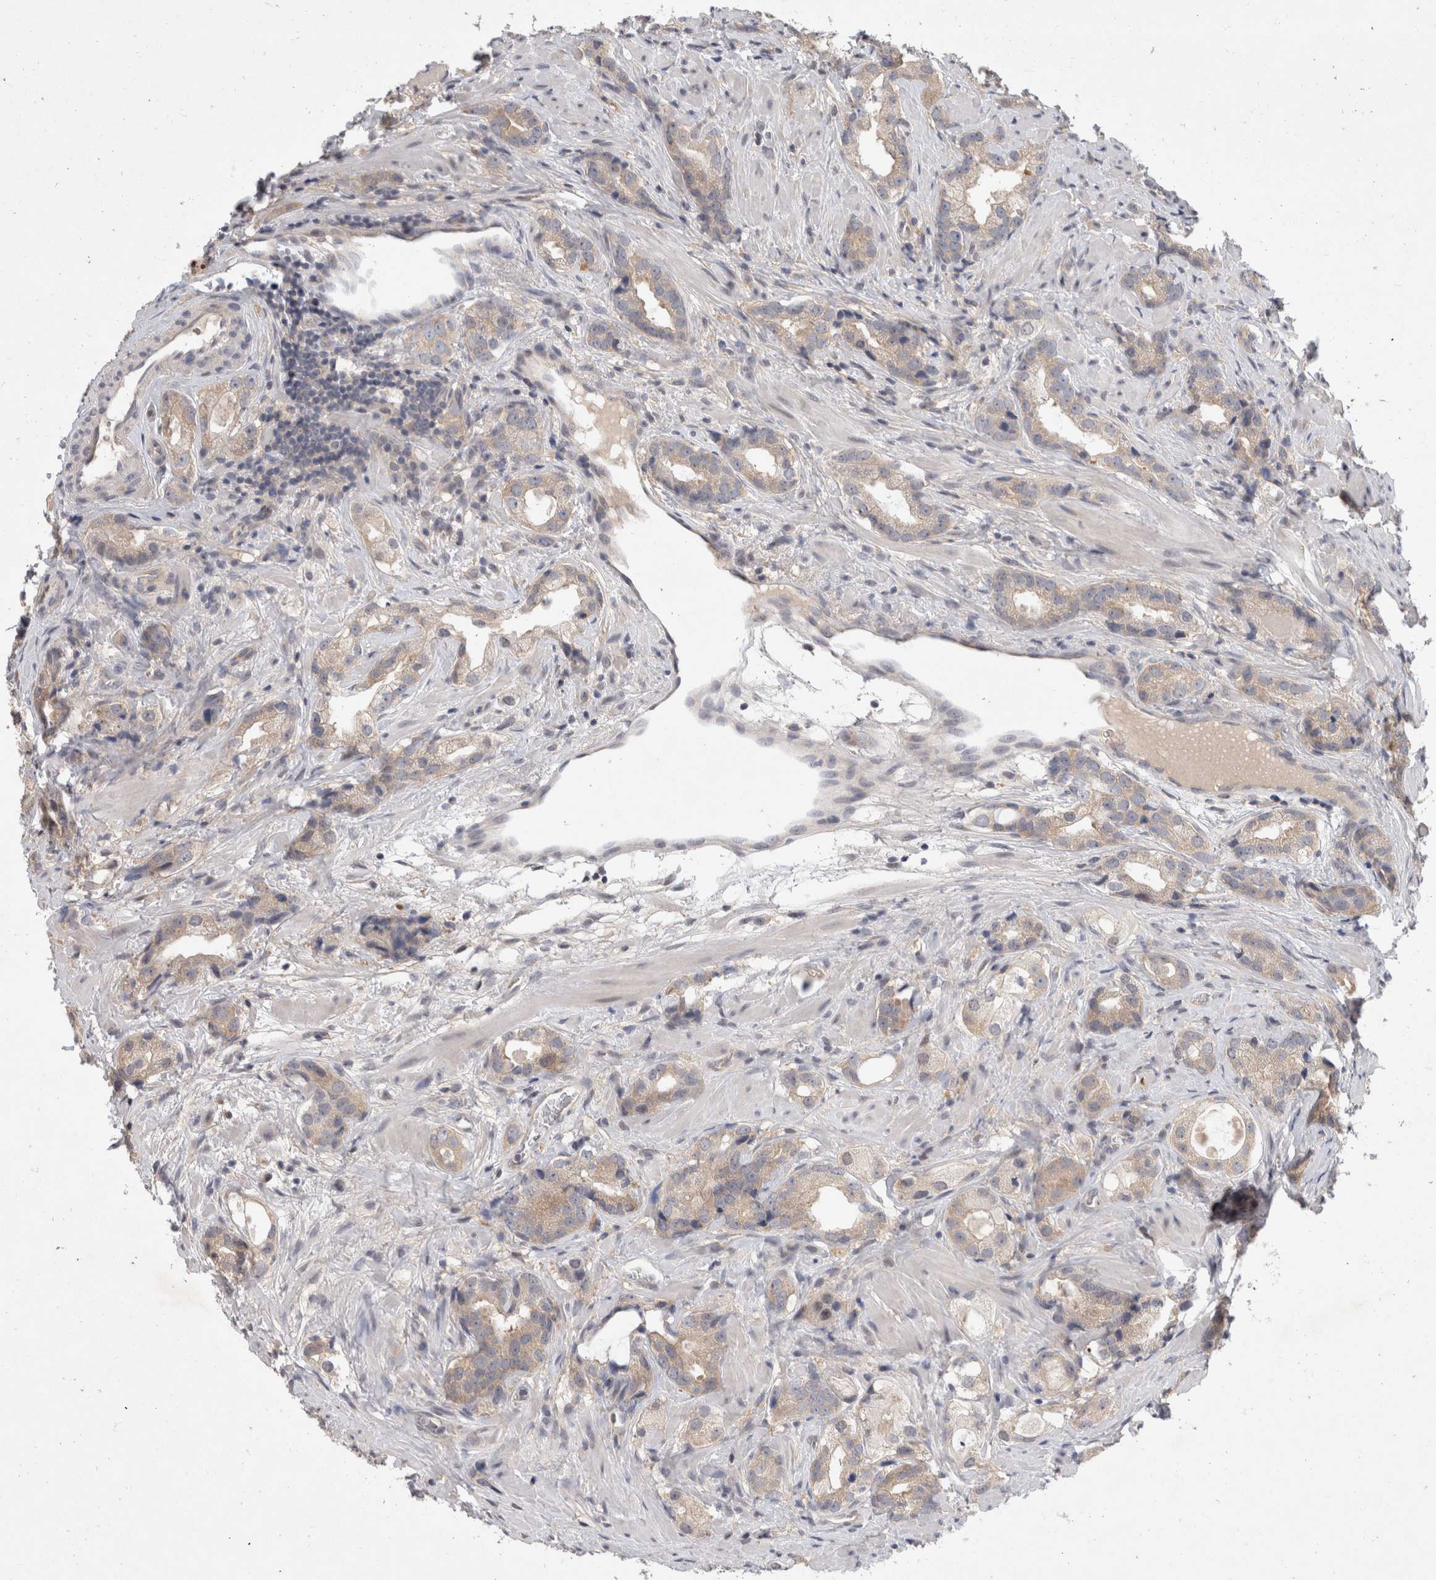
{"staining": {"intensity": "weak", "quantity": ">75%", "location": "cytoplasmic/membranous"}, "tissue": "prostate cancer", "cell_type": "Tumor cells", "image_type": "cancer", "snomed": [{"axis": "morphology", "description": "Adenocarcinoma, High grade"}, {"axis": "topography", "description": "Prostate"}], "caption": "Immunohistochemistry (IHC) of prostate high-grade adenocarcinoma reveals low levels of weak cytoplasmic/membranous positivity in about >75% of tumor cells. The staining was performed using DAB, with brown indicating positive protein expression. Nuclei are stained blue with hematoxylin.", "gene": "CERS3", "patient": {"sex": "male", "age": 63}}